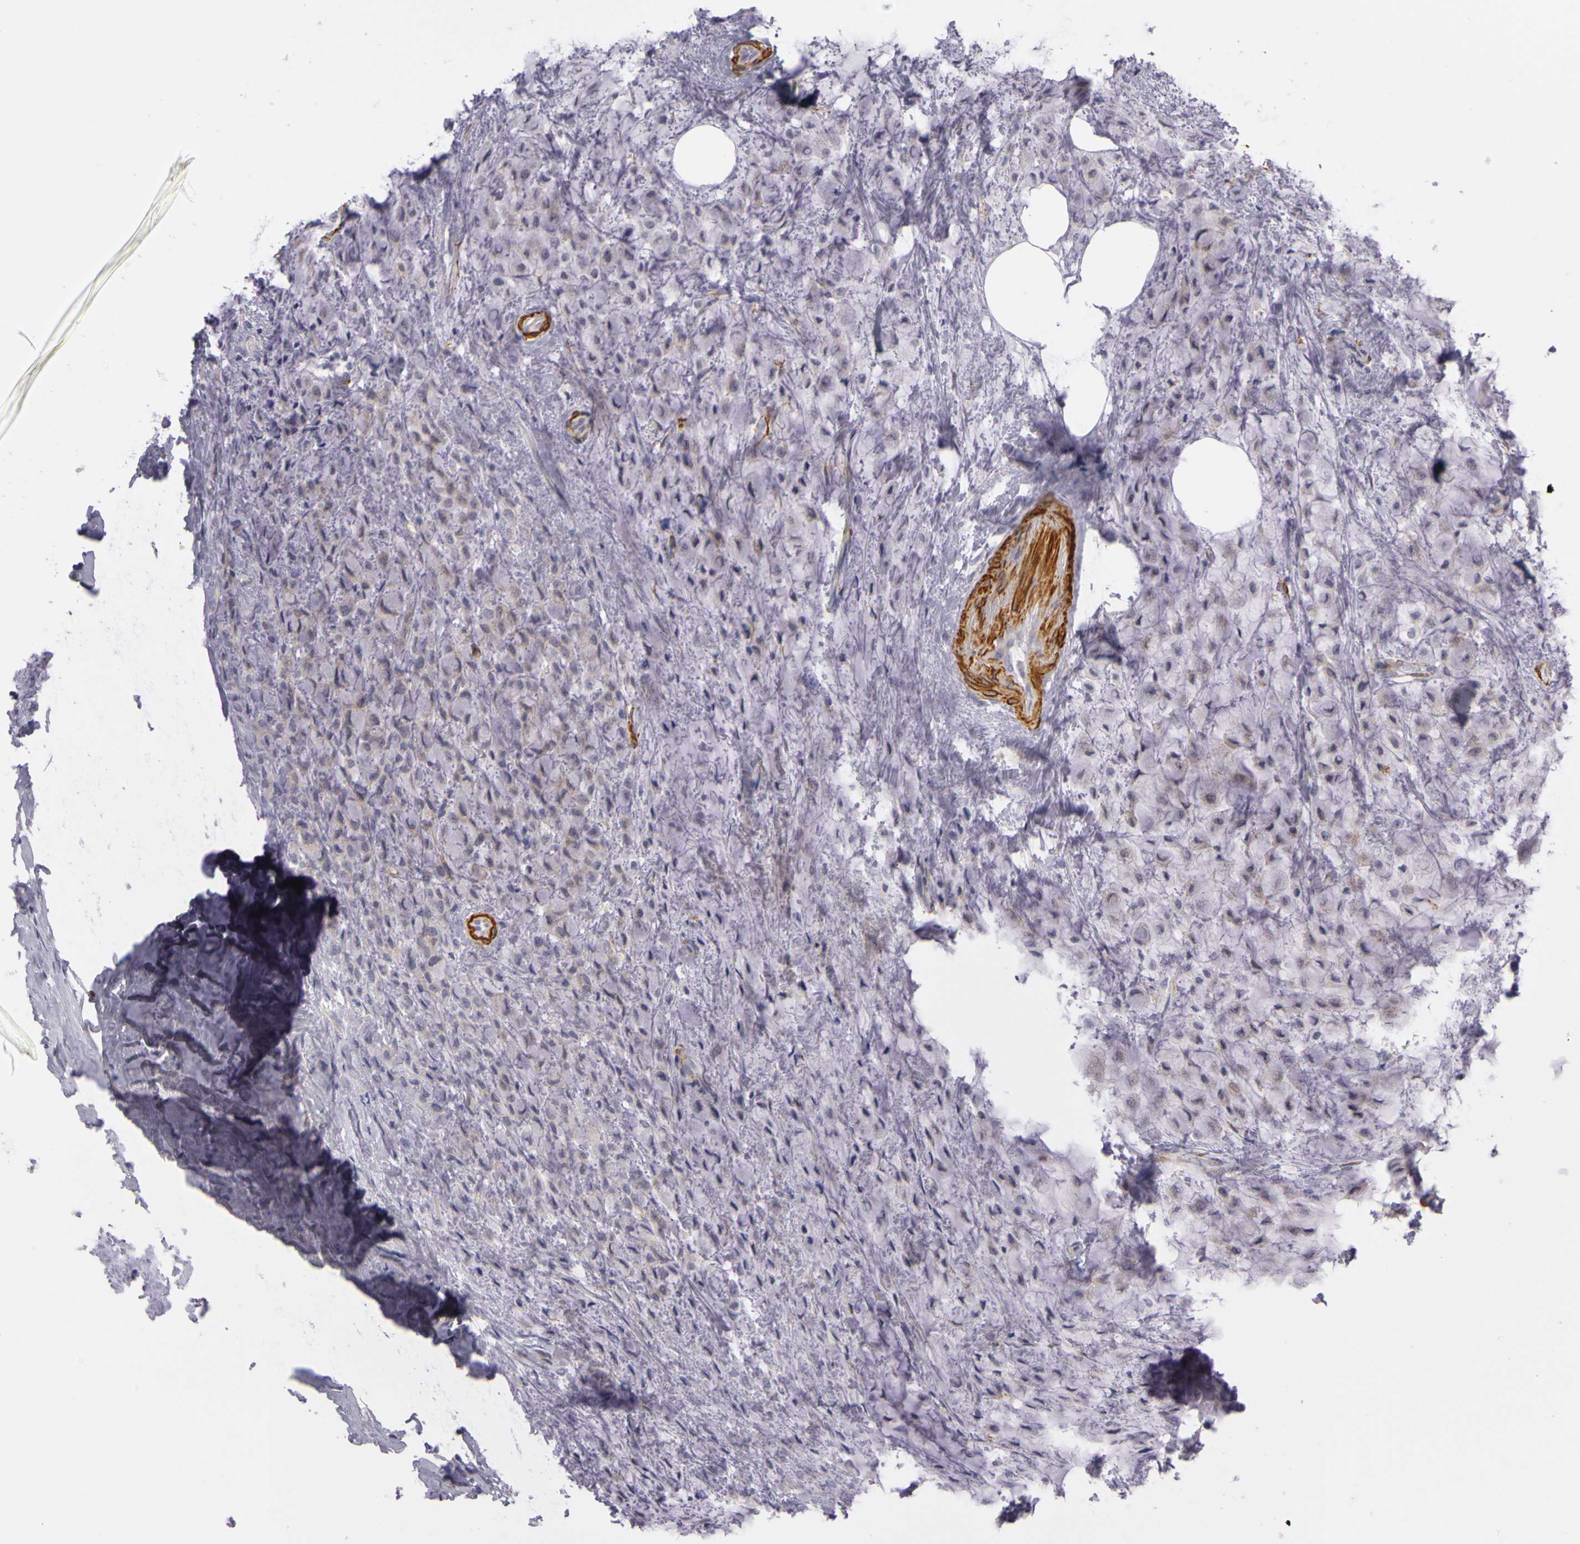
{"staining": {"intensity": "negative", "quantity": "none", "location": "none"}, "tissue": "breast cancer", "cell_type": "Tumor cells", "image_type": "cancer", "snomed": [{"axis": "morphology", "description": "Lobular carcinoma"}, {"axis": "topography", "description": "Breast"}], "caption": "DAB (3,3'-diaminobenzidine) immunohistochemical staining of human breast cancer (lobular carcinoma) demonstrates no significant expression in tumor cells.", "gene": "CNTN2", "patient": {"sex": "female", "age": 85}}